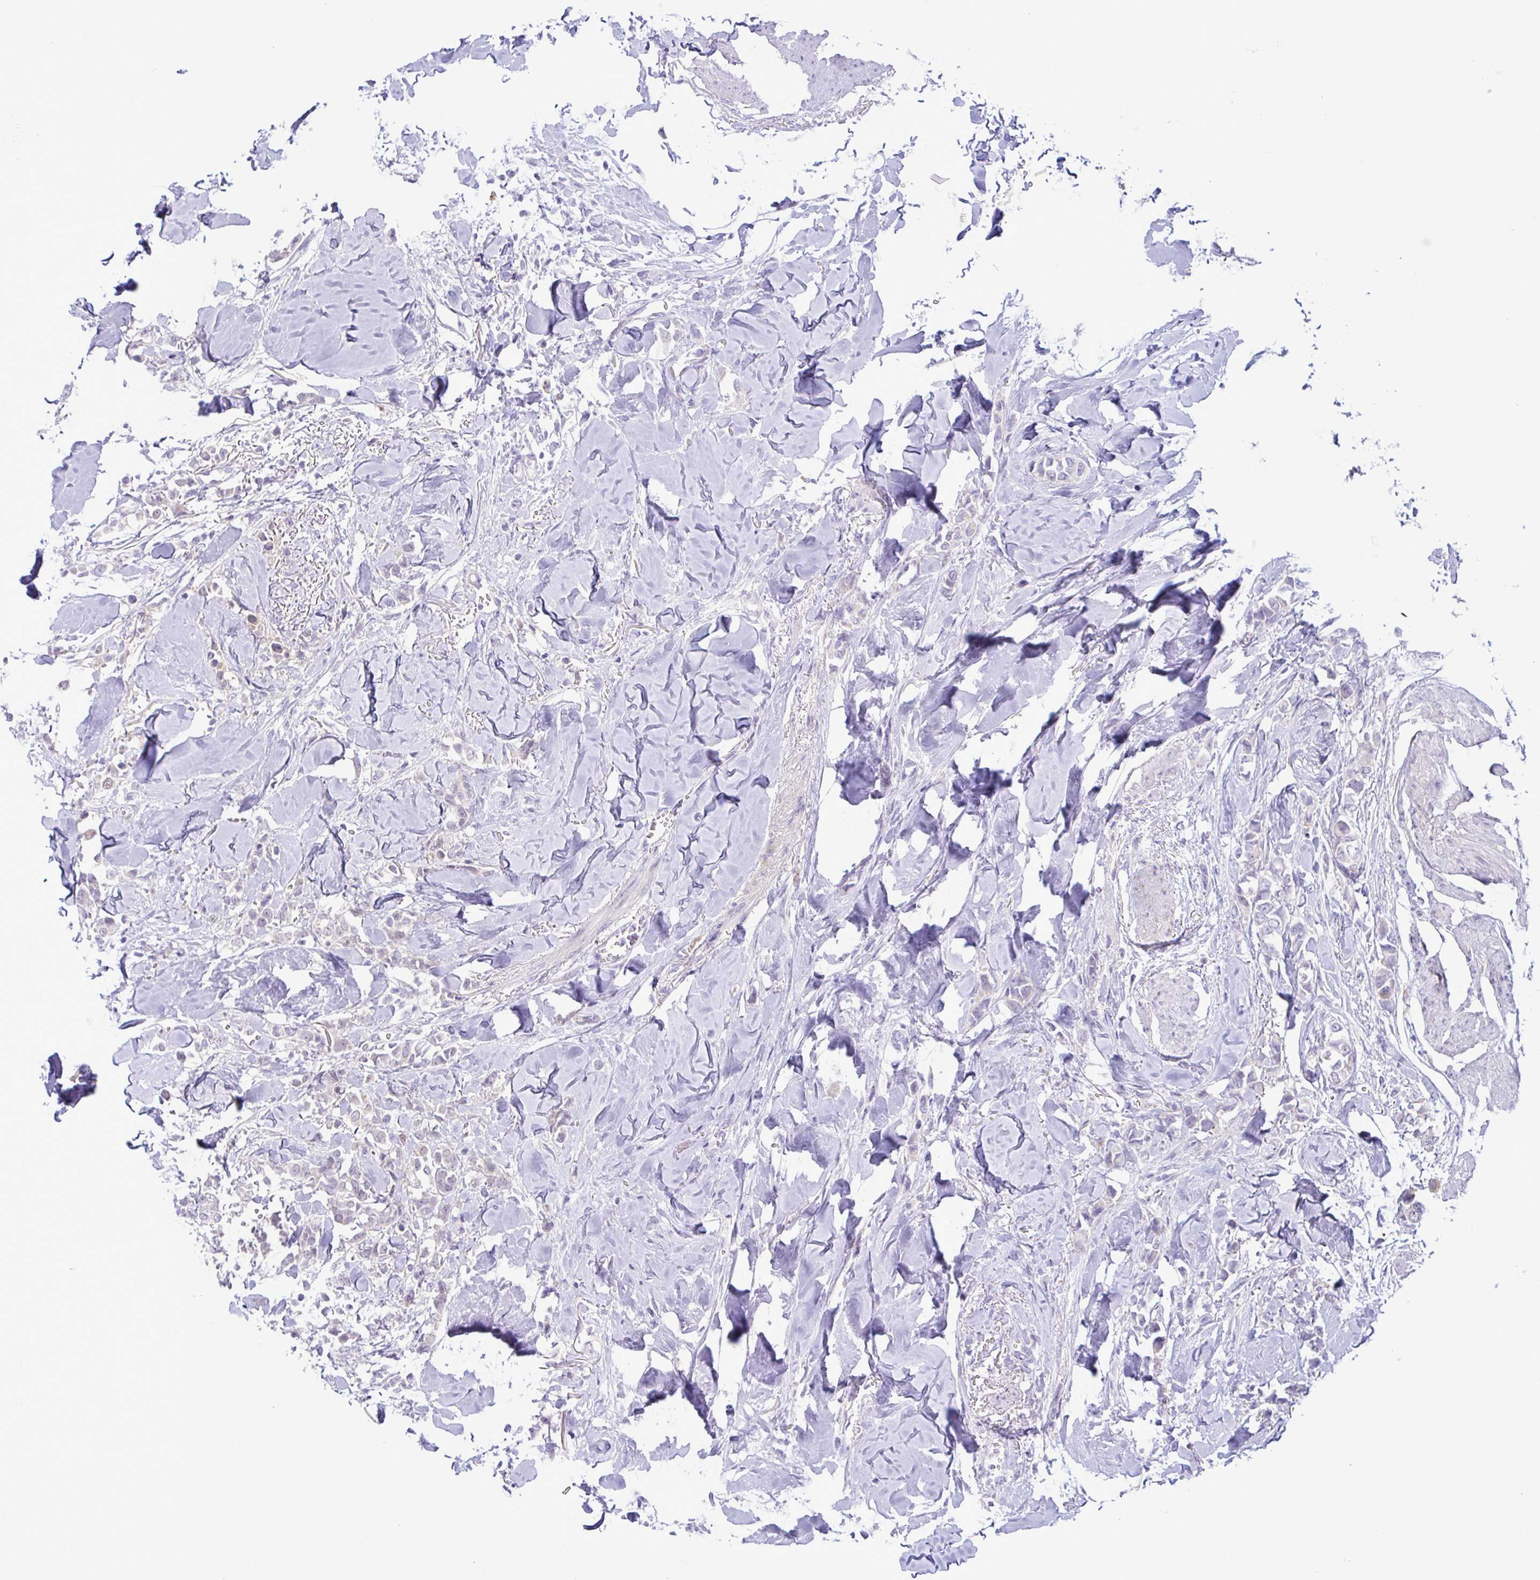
{"staining": {"intensity": "negative", "quantity": "none", "location": "none"}, "tissue": "breast cancer", "cell_type": "Tumor cells", "image_type": "cancer", "snomed": [{"axis": "morphology", "description": "Lobular carcinoma"}, {"axis": "topography", "description": "Breast"}], "caption": "Tumor cells show no significant protein positivity in breast lobular carcinoma. (DAB (3,3'-diaminobenzidine) IHC visualized using brightfield microscopy, high magnification).", "gene": "SREBF1", "patient": {"sex": "female", "age": 91}}